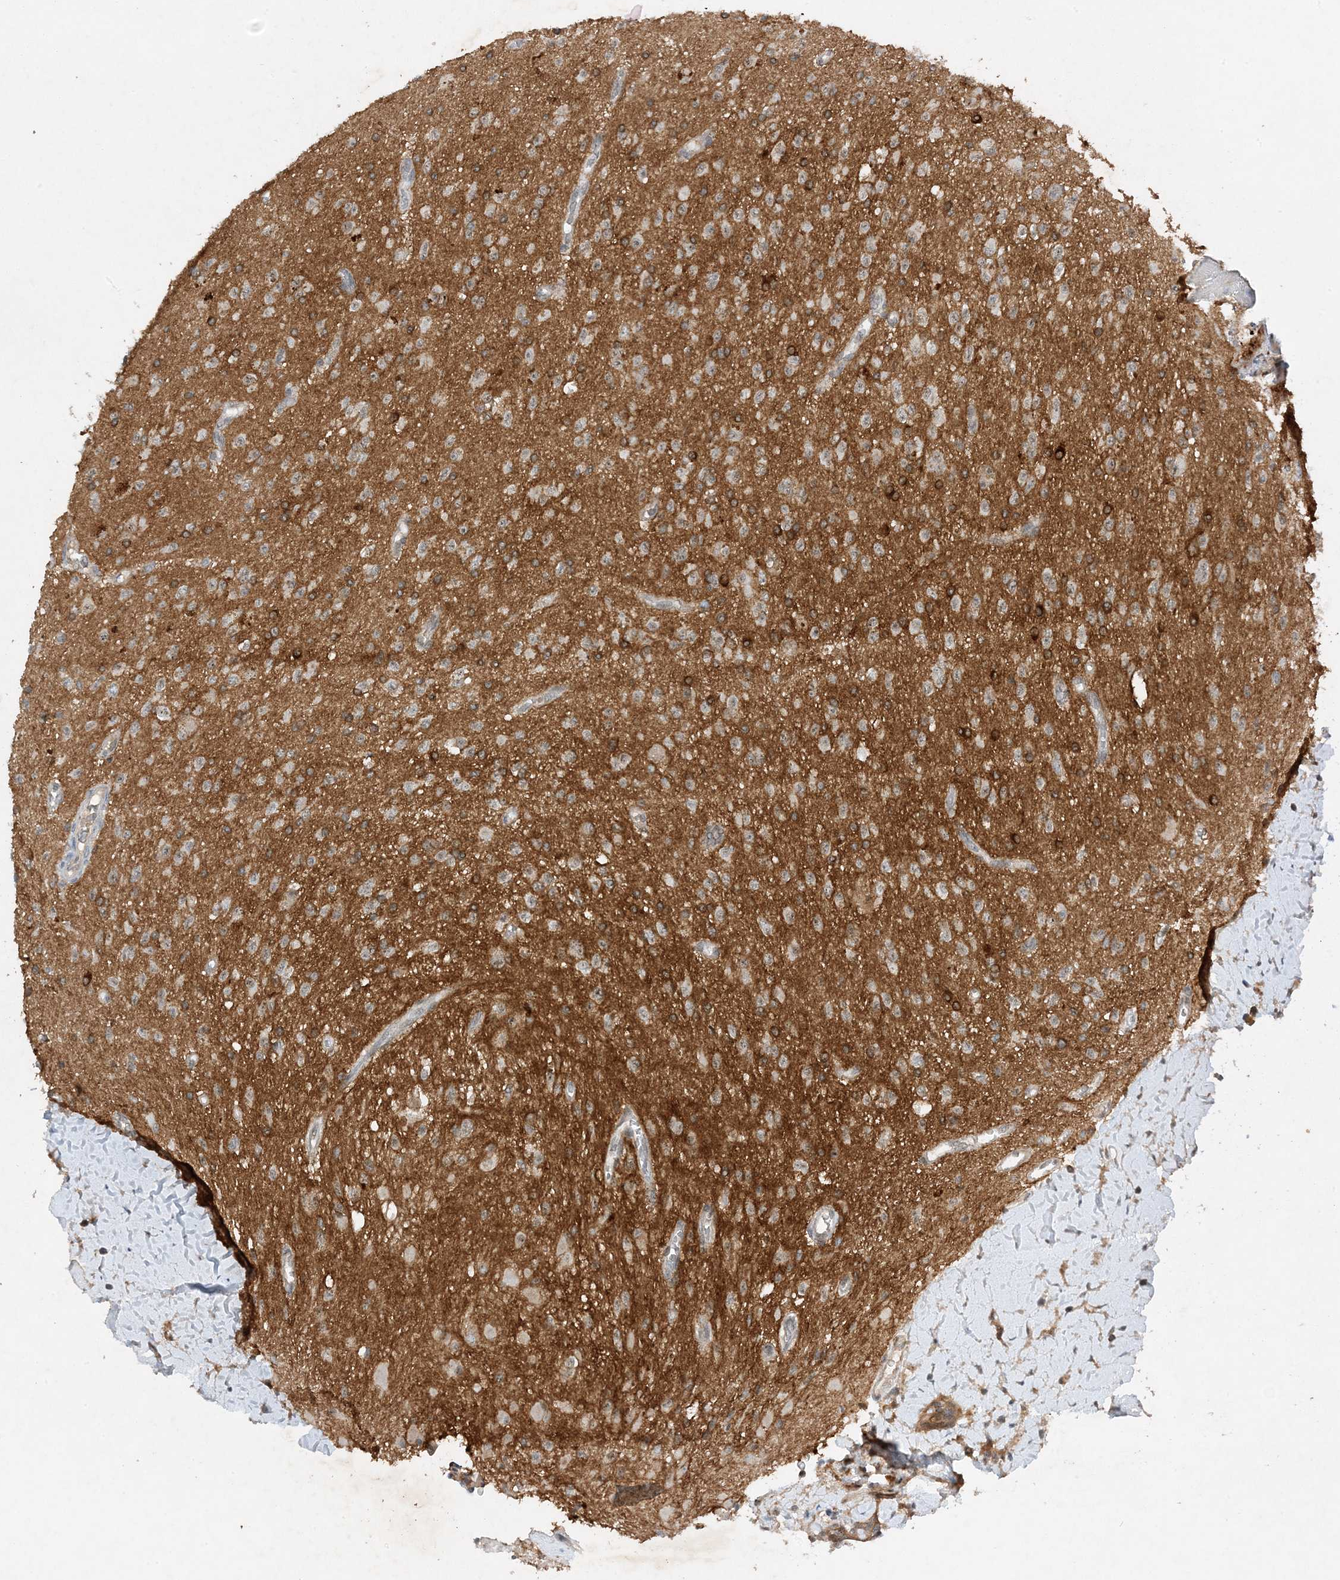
{"staining": {"intensity": "negative", "quantity": "none", "location": "none"}, "tissue": "glioma", "cell_type": "Tumor cells", "image_type": "cancer", "snomed": [{"axis": "morphology", "description": "Glioma, malignant, High grade"}, {"axis": "topography", "description": "Brain"}], "caption": "Glioma was stained to show a protein in brown. There is no significant expression in tumor cells. (DAB immunohistochemistry visualized using brightfield microscopy, high magnification).", "gene": "MAST3", "patient": {"sex": "male", "age": 34}}